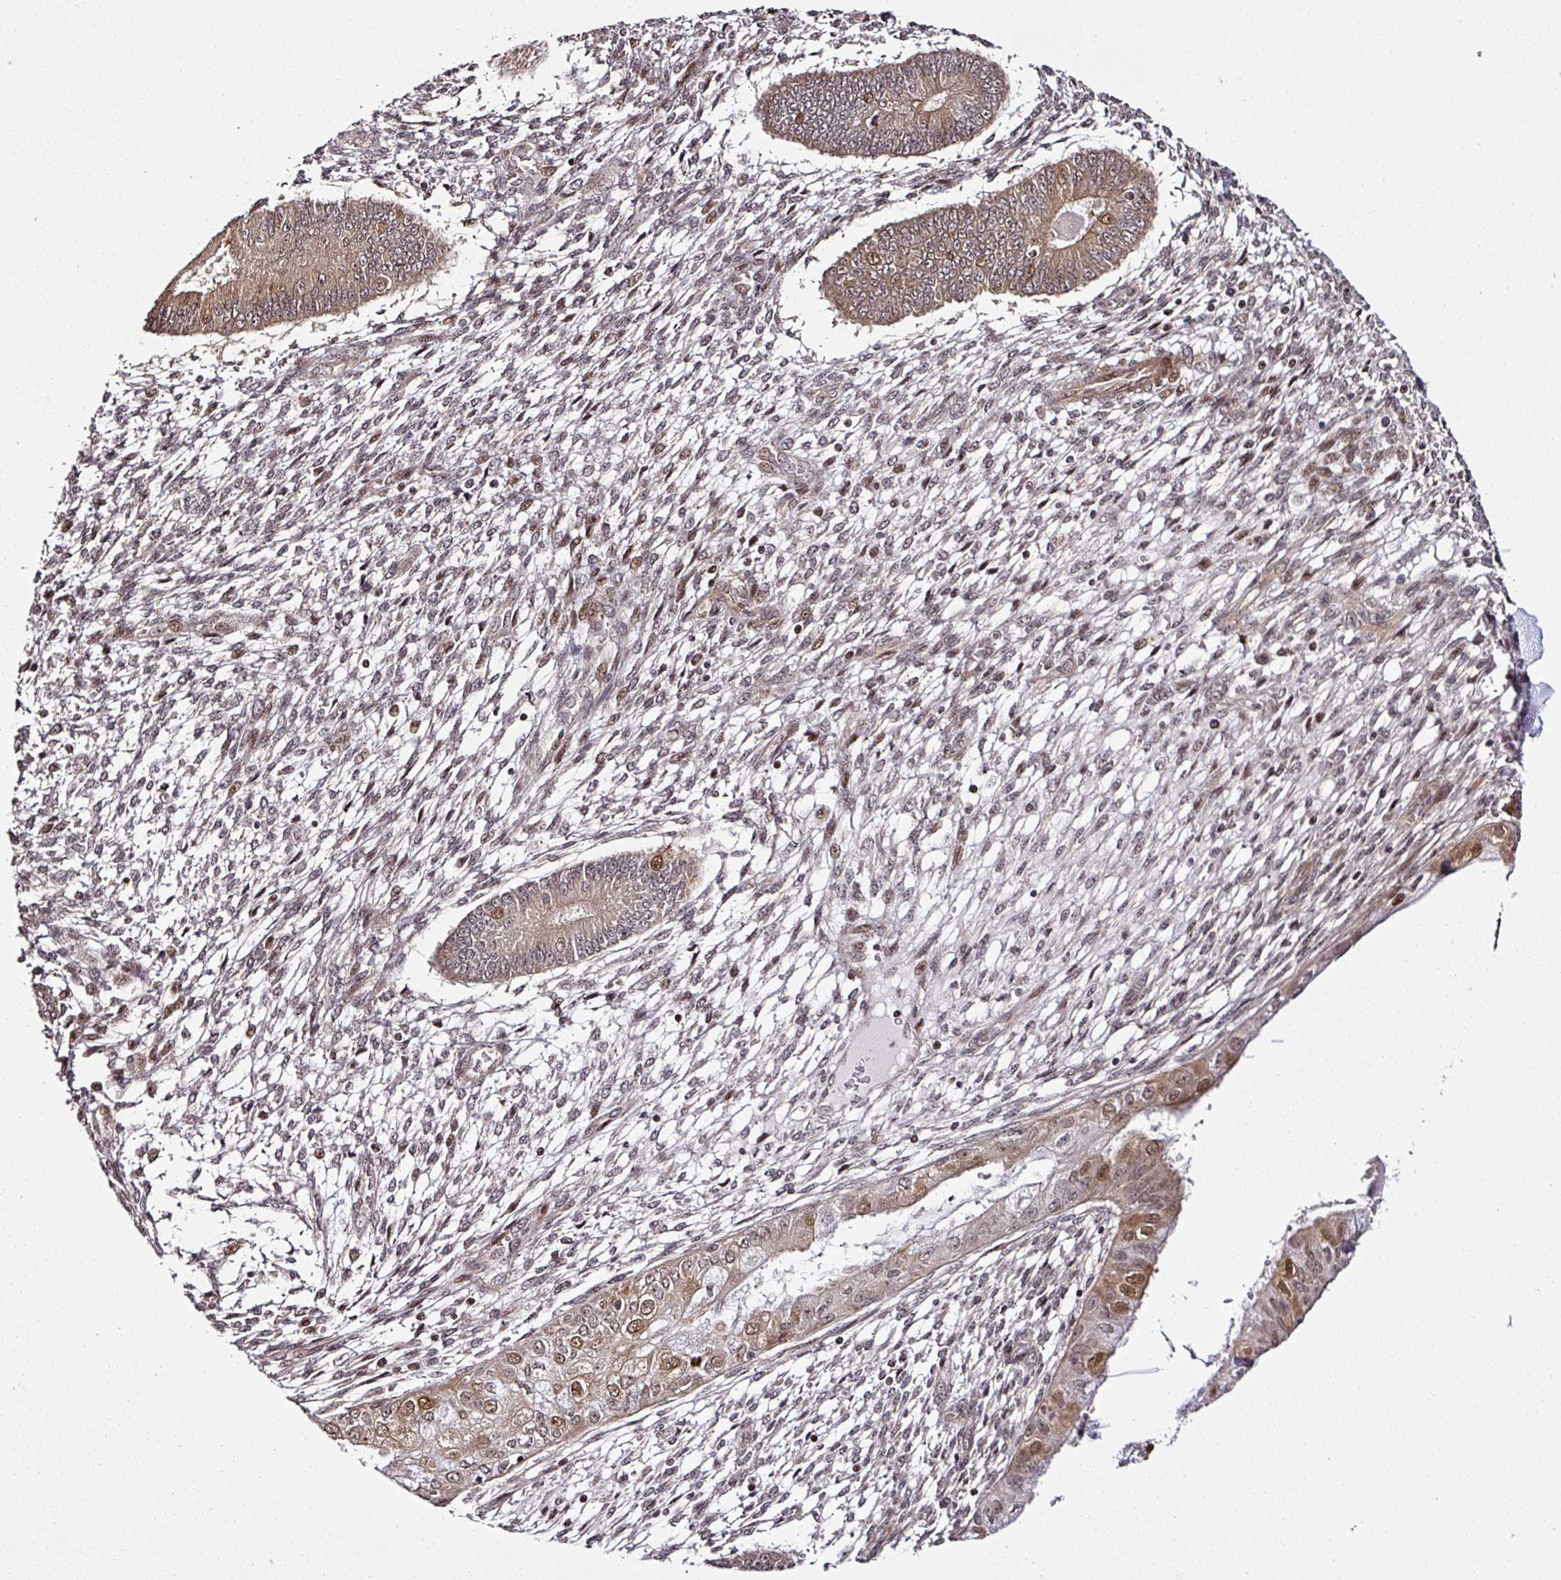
{"staining": {"intensity": "moderate", "quantity": "<25%", "location": "nuclear"}, "tissue": "endometrium", "cell_type": "Cells in endometrial stroma", "image_type": "normal", "snomed": [{"axis": "morphology", "description": "Normal tissue, NOS"}, {"axis": "topography", "description": "Endometrium"}], "caption": "Protein staining of normal endometrium demonstrates moderate nuclear expression in about <25% of cells in endometrial stroma. (DAB (3,3'-diaminobenzidine) IHC, brown staining for protein, blue staining for nuclei).", "gene": "COPRS", "patient": {"sex": "female", "age": 49}}